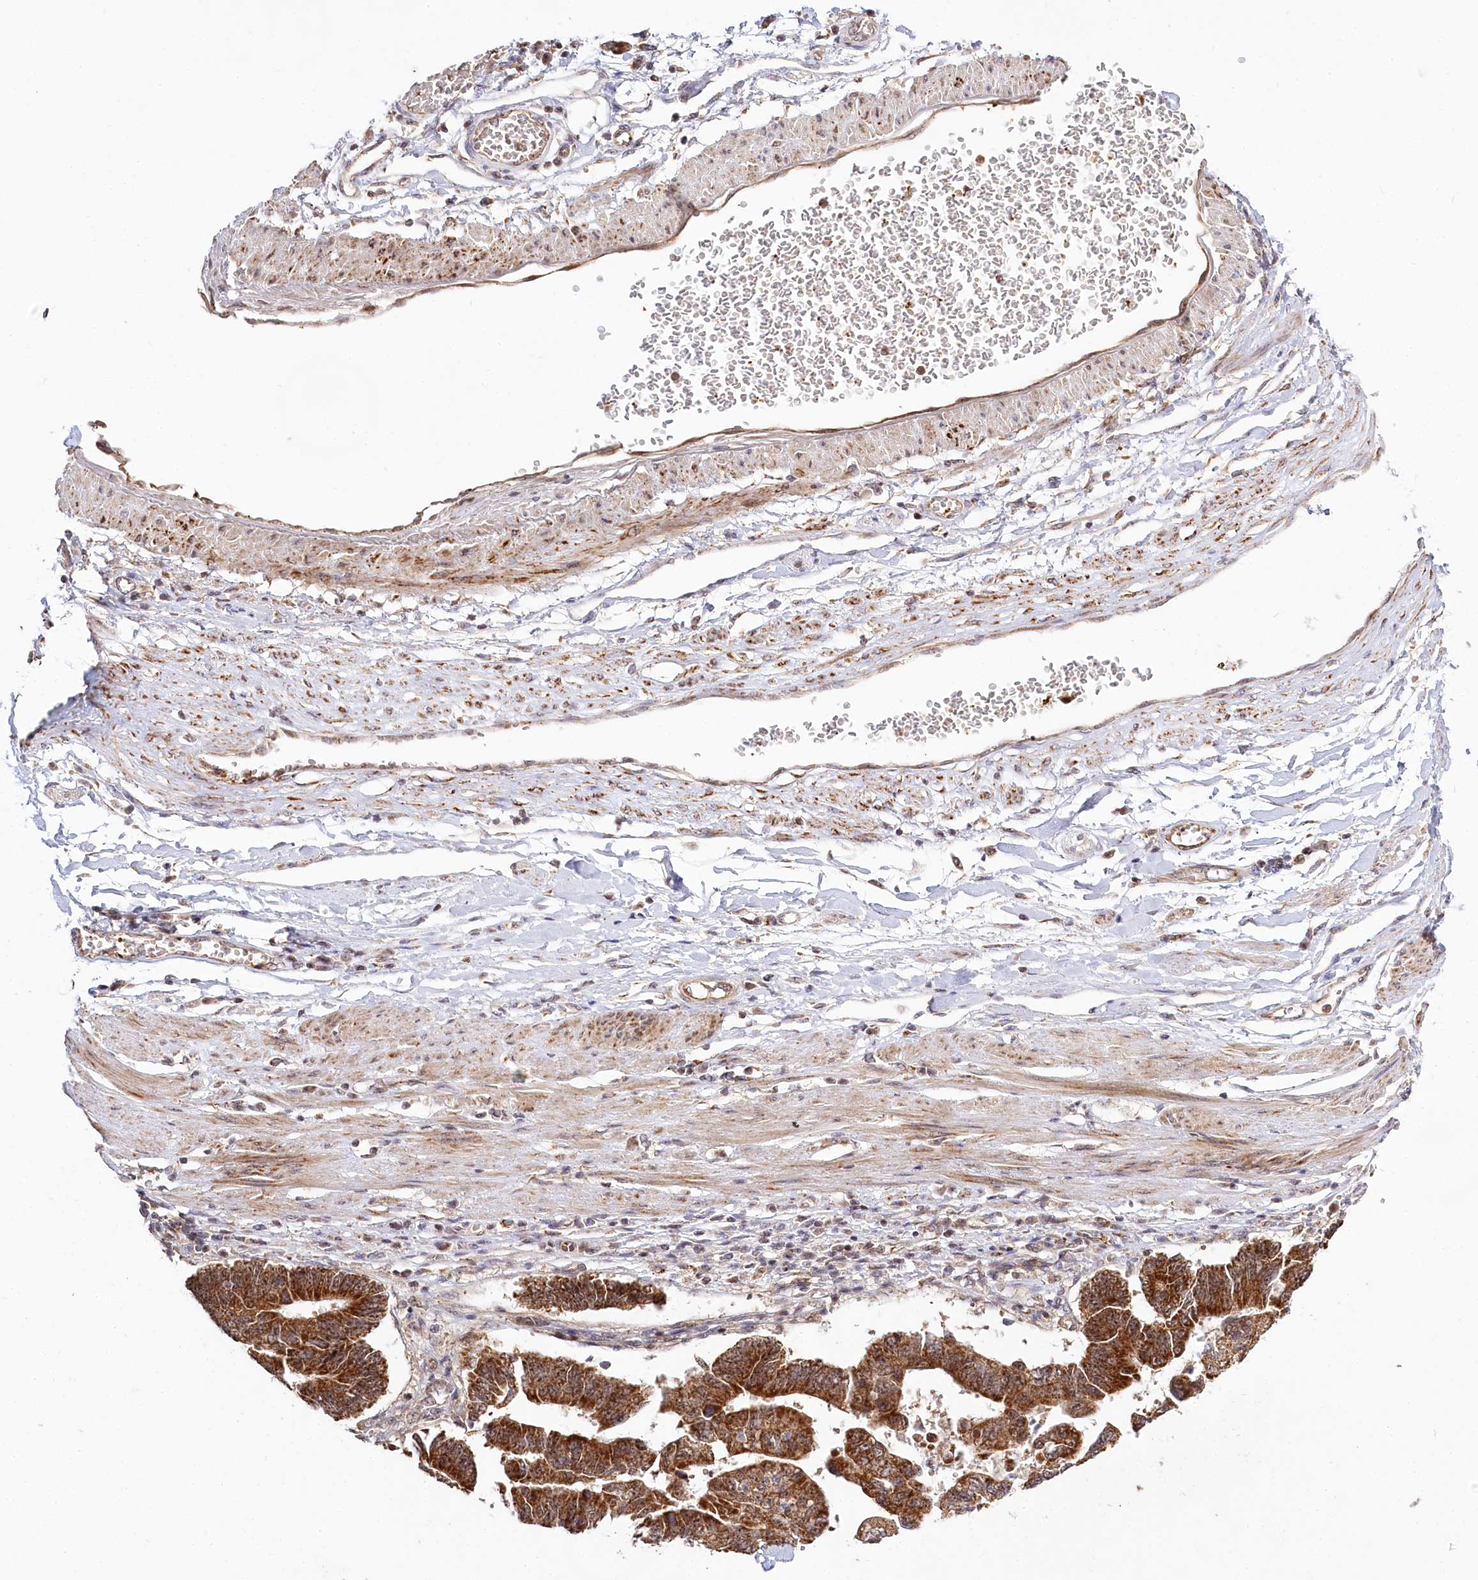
{"staining": {"intensity": "strong", "quantity": ">75%", "location": "cytoplasmic/membranous"}, "tissue": "stomach cancer", "cell_type": "Tumor cells", "image_type": "cancer", "snomed": [{"axis": "morphology", "description": "Adenocarcinoma, NOS"}, {"axis": "topography", "description": "Stomach"}], "caption": "Immunohistochemical staining of human stomach adenocarcinoma exhibits high levels of strong cytoplasmic/membranous expression in about >75% of tumor cells.", "gene": "RTN4IP1", "patient": {"sex": "male", "age": 59}}